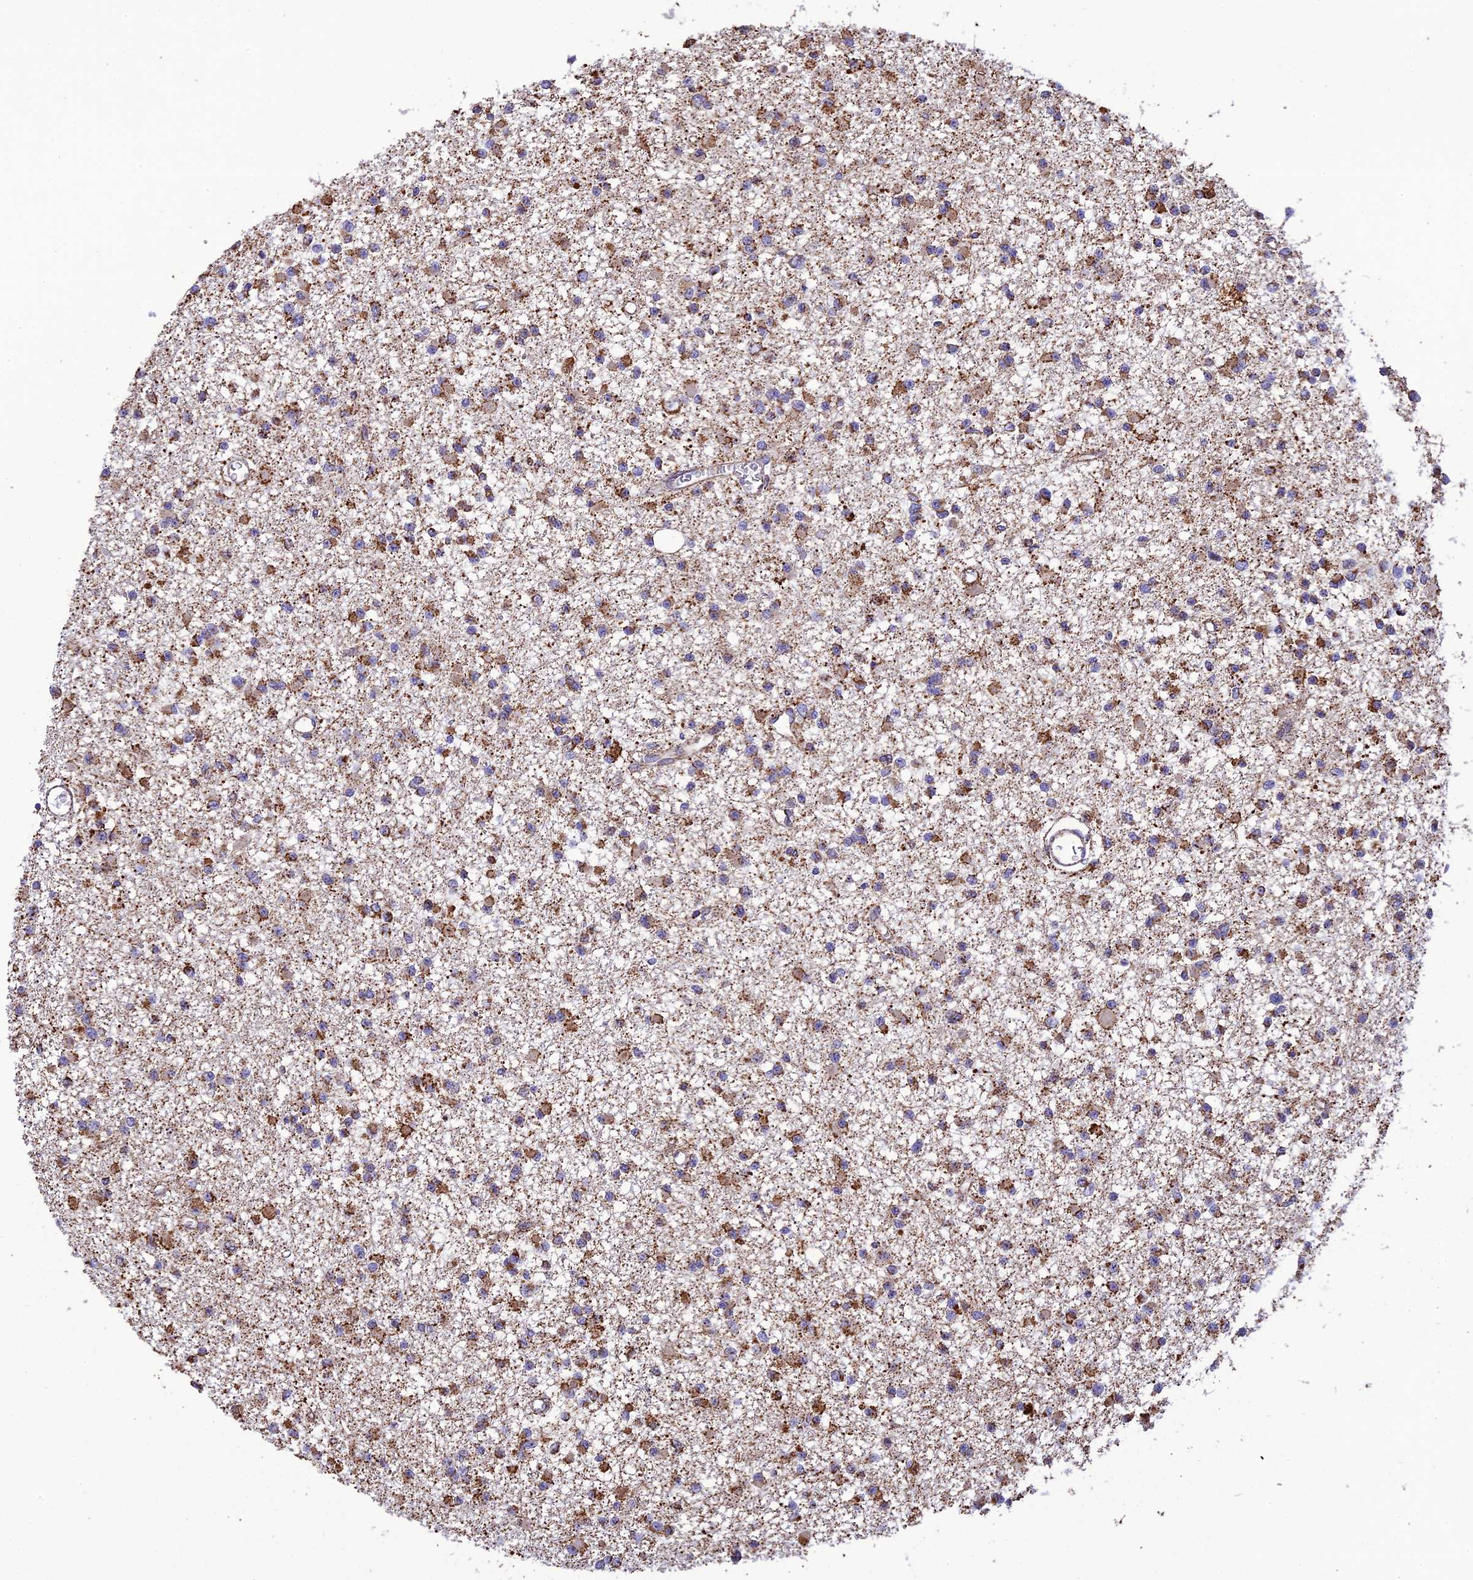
{"staining": {"intensity": "moderate", "quantity": "25%-75%", "location": "cytoplasmic/membranous"}, "tissue": "glioma", "cell_type": "Tumor cells", "image_type": "cancer", "snomed": [{"axis": "morphology", "description": "Glioma, malignant, Low grade"}, {"axis": "topography", "description": "Brain"}], "caption": "IHC staining of glioma, which displays medium levels of moderate cytoplasmic/membranous positivity in approximately 25%-75% of tumor cells indicating moderate cytoplasmic/membranous protein expression. The staining was performed using DAB (brown) for protein detection and nuclei were counterstained in hematoxylin (blue).", "gene": "KCNG1", "patient": {"sex": "female", "age": 22}}